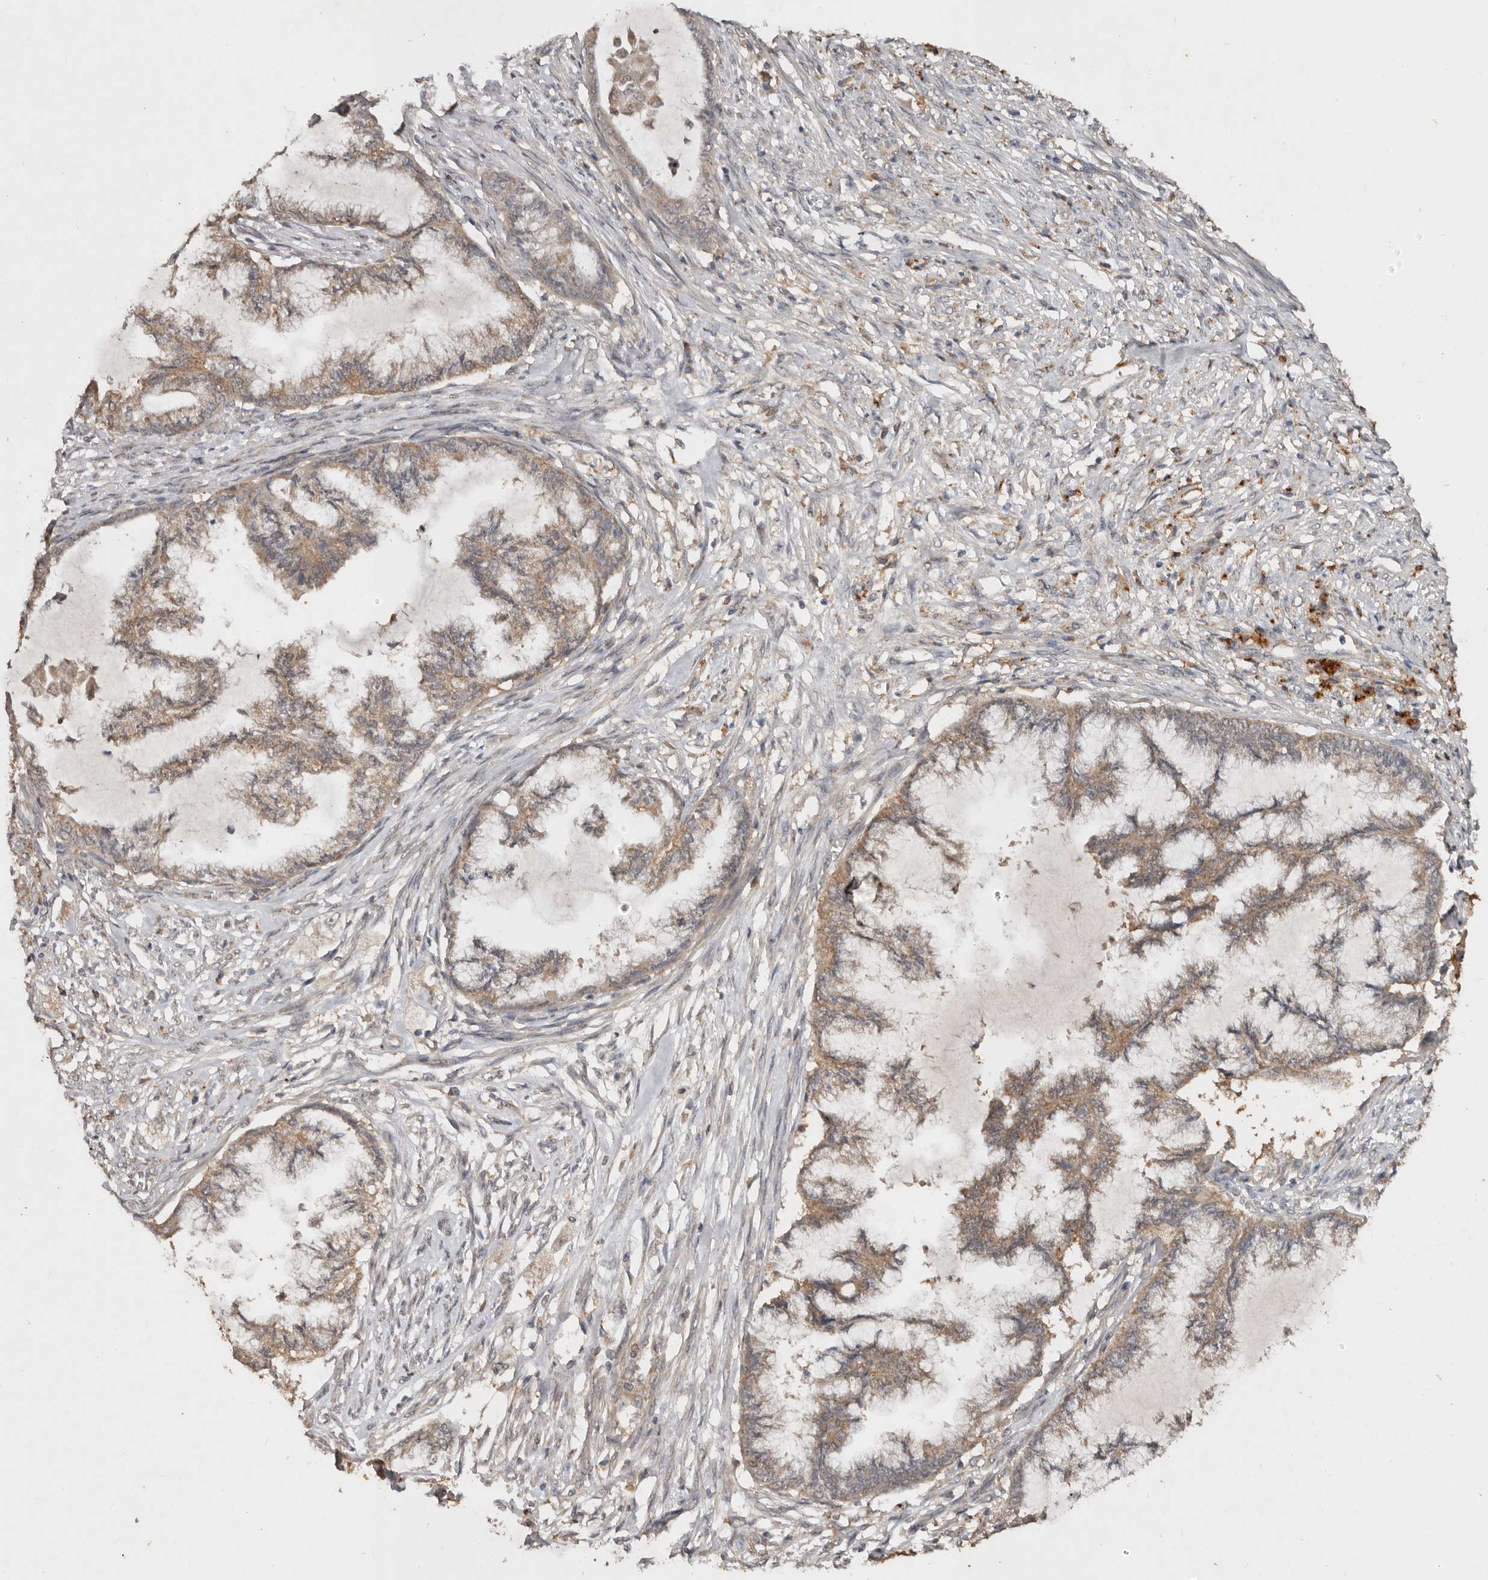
{"staining": {"intensity": "moderate", "quantity": ">75%", "location": "cytoplasmic/membranous"}, "tissue": "endometrial cancer", "cell_type": "Tumor cells", "image_type": "cancer", "snomed": [{"axis": "morphology", "description": "Adenocarcinoma, NOS"}, {"axis": "topography", "description": "Endometrium"}], "caption": "A brown stain labels moderate cytoplasmic/membranous staining of a protein in human endometrial cancer (adenocarcinoma) tumor cells. Using DAB (3,3'-diaminobenzidine) (brown) and hematoxylin (blue) stains, captured at high magnification using brightfield microscopy.", "gene": "EDEM1", "patient": {"sex": "female", "age": 86}}